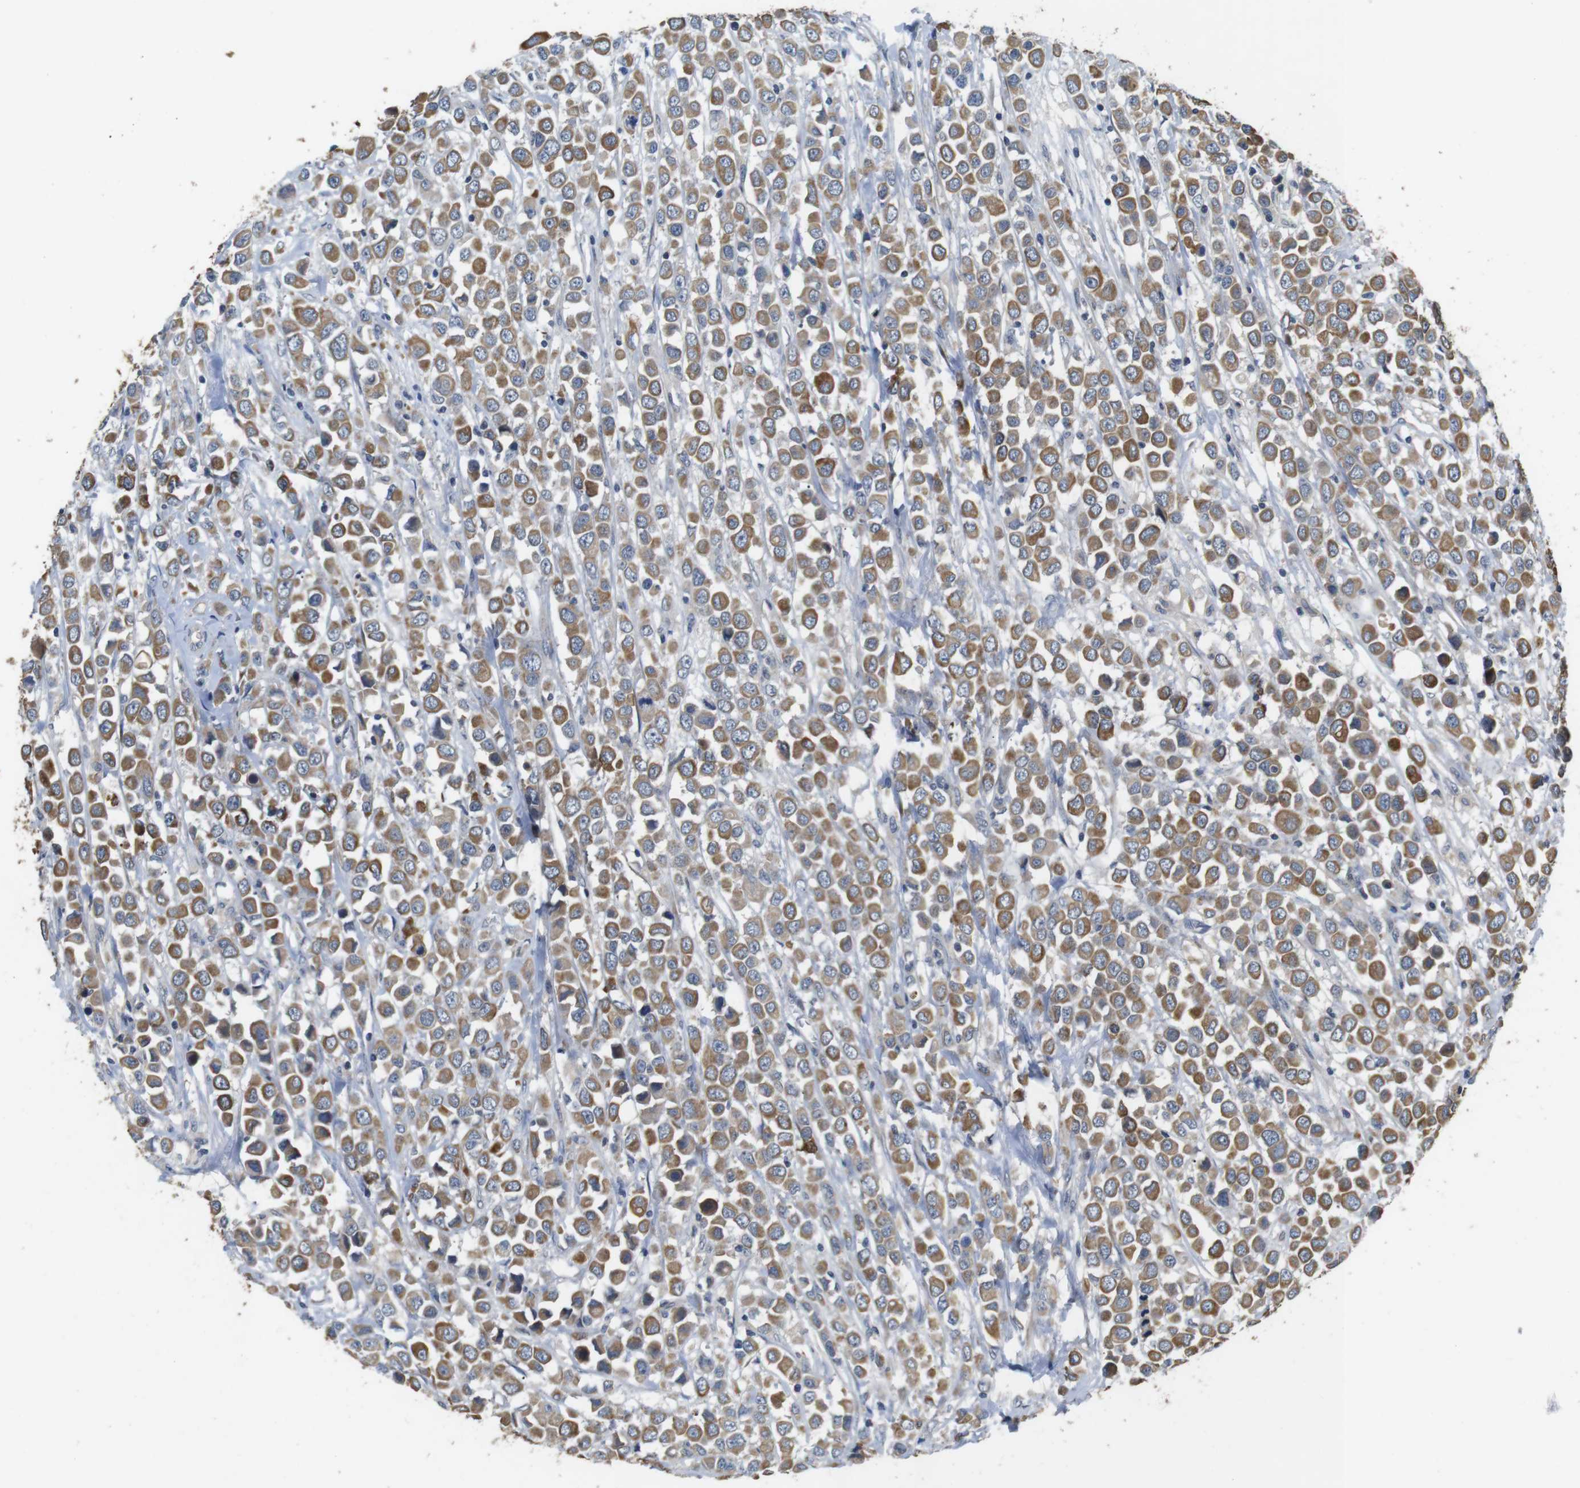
{"staining": {"intensity": "moderate", "quantity": ">75%", "location": "cytoplasmic/membranous"}, "tissue": "breast cancer", "cell_type": "Tumor cells", "image_type": "cancer", "snomed": [{"axis": "morphology", "description": "Duct carcinoma"}, {"axis": "topography", "description": "Breast"}], "caption": "Protein staining shows moderate cytoplasmic/membranous staining in approximately >75% of tumor cells in invasive ductal carcinoma (breast). The protein is stained brown, and the nuclei are stained in blue (DAB (3,3'-diaminobenzidine) IHC with brightfield microscopy, high magnification).", "gene": "ADGRL3", "patient": {"sex": "female", "age": 61}}